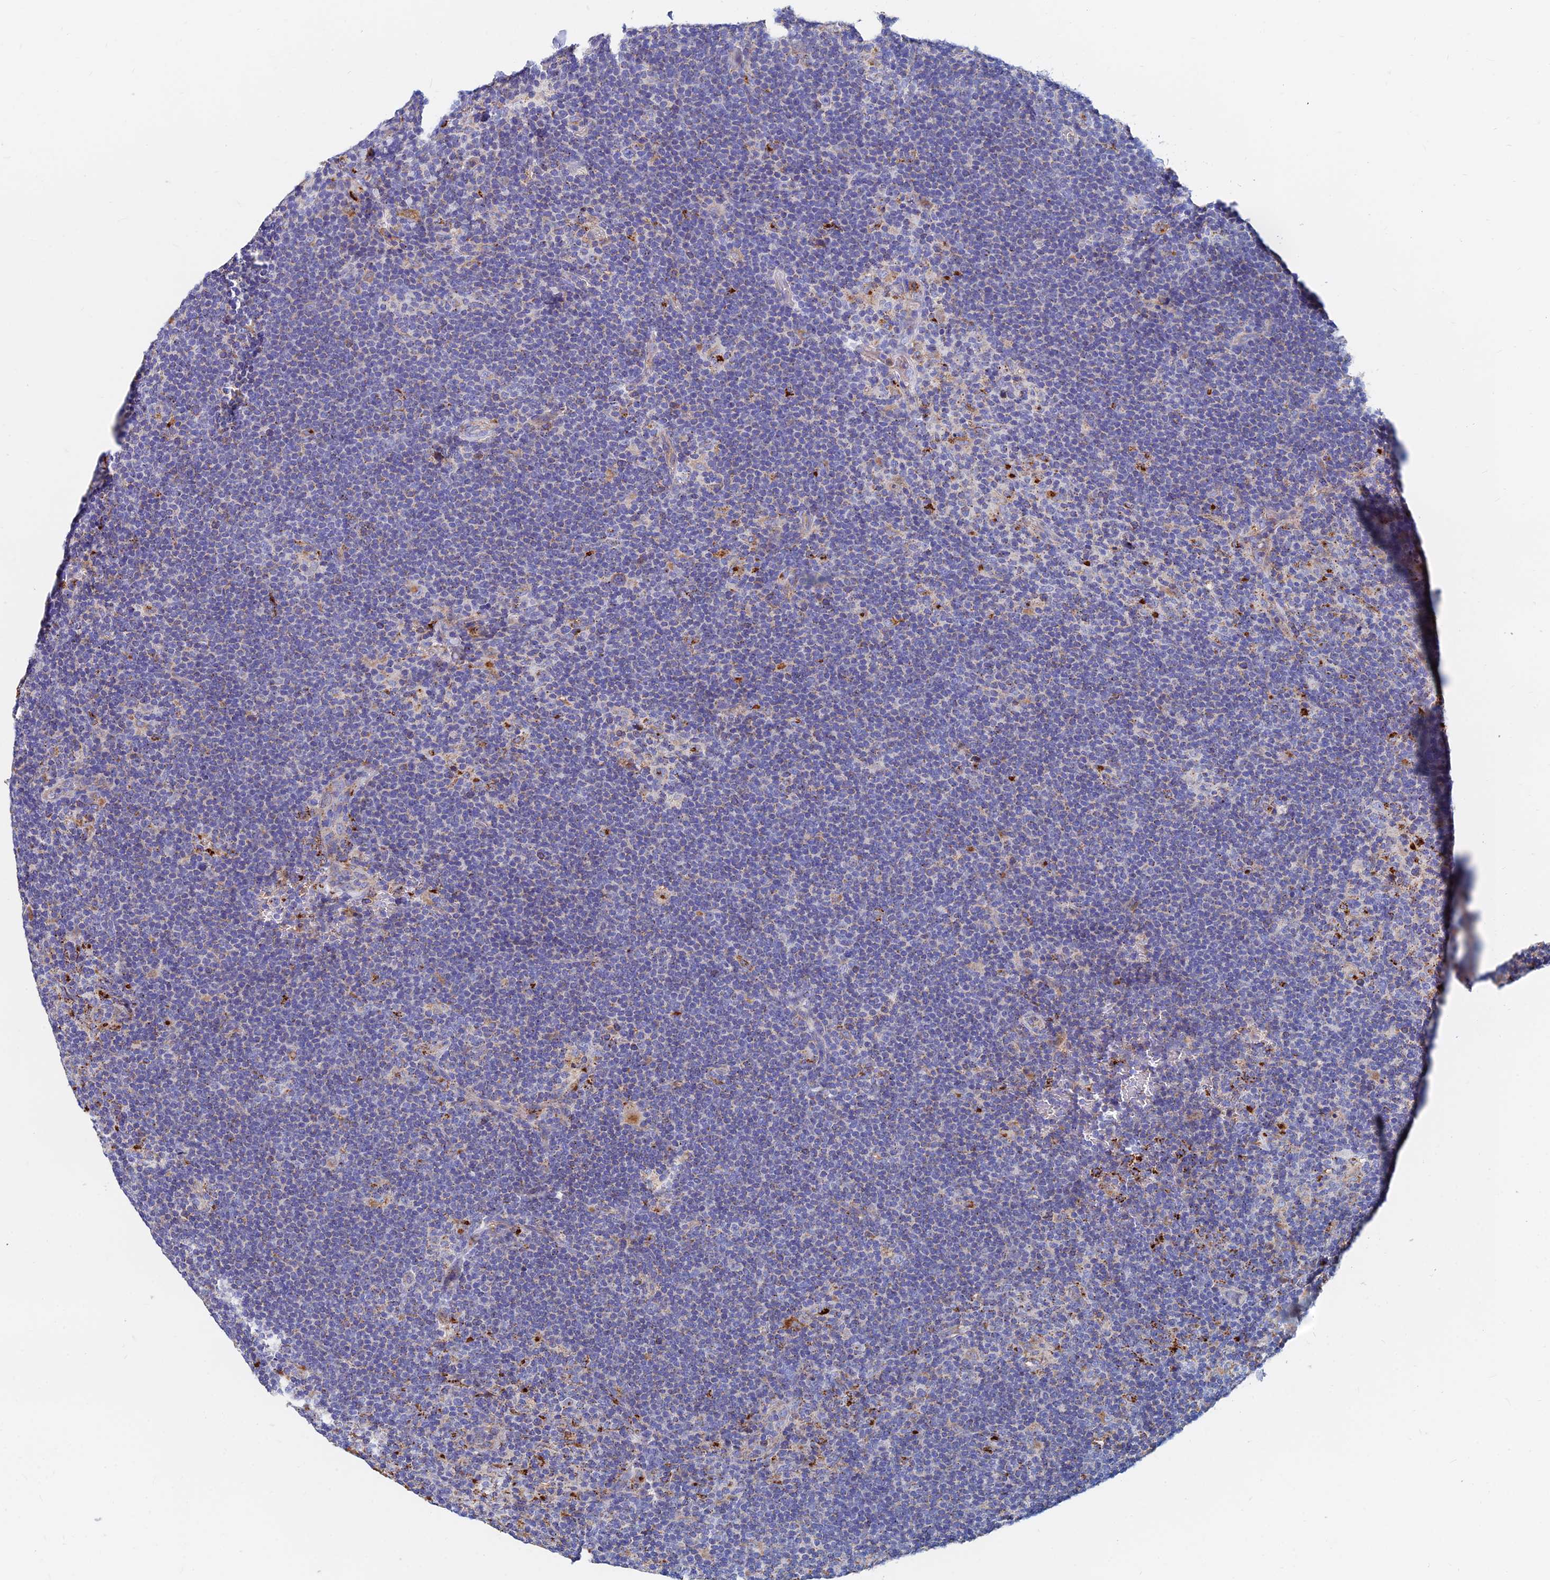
{"staining": {"intensity": "moderate", "quantity": "25%-75%", "location": "cytoplasmic/membranous"}, "tissue": "lymphoma", "cell_type": "Tumor cells", "image_type": "cancer", "snomed": [{"axis": "morphology", "description": "Hodgkin's disease, NOS"}, {"axis": "topography", "description": "Lymph node"}], "caption": "There is medium levels of moderate cytoplasmic/membranous staining in tumor cells of Hodgkin's disease, as demonstrated by immunohistochemical staining (brown color).", "gene": "SPNS1", "patient": {"sex": "female", "age": 57}}